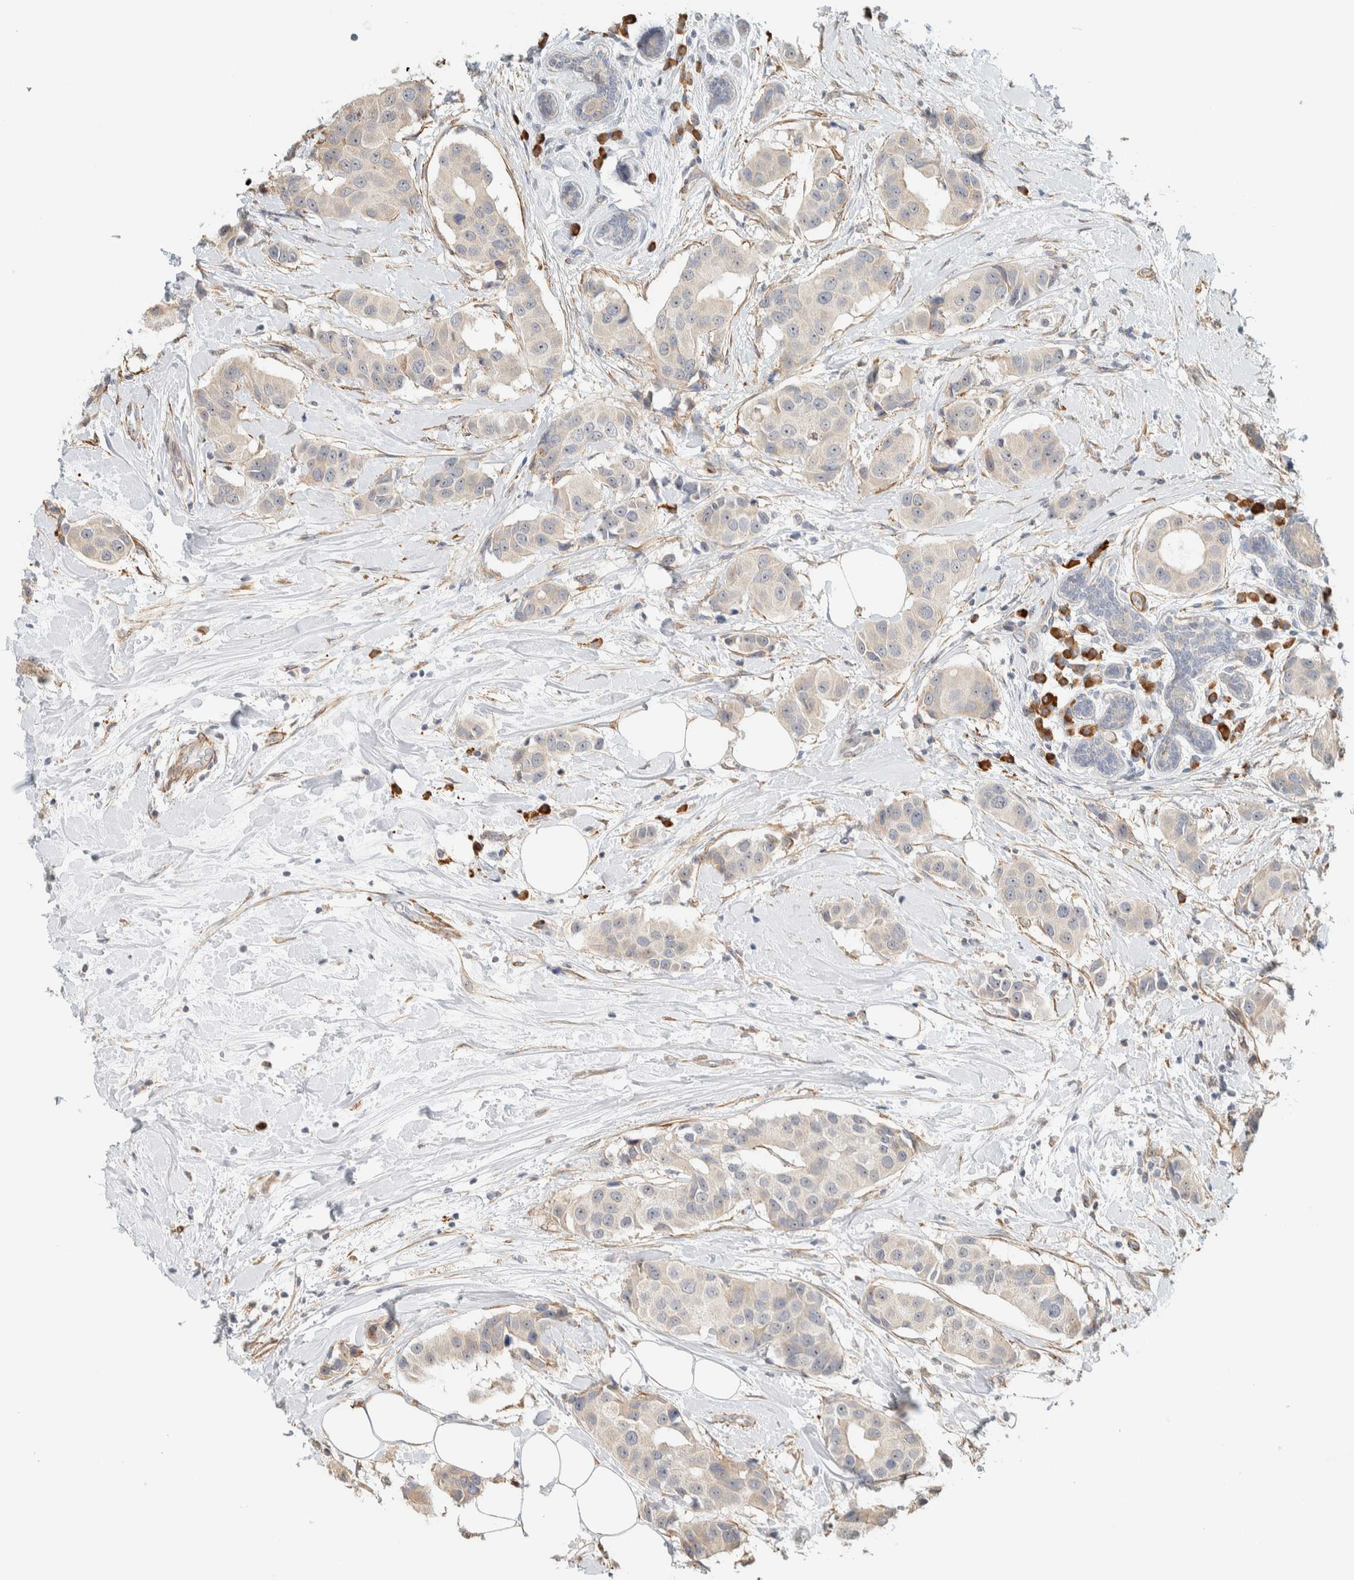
{"staining": {"intensity": "weak", "quantity": "<25%", "location": "cytoplasmic/membranous"}, "tissue": "breast cancer", "cell_type": "Tumor cells", "image_type": "cancer", "snomed": [{"axis": "morphology", "description": "Normal tissue, NOS"}, {"axis": "morphology", "description": "Duct carcinoma"}, {"axis": "topography", "description": "Breast"}], "caption": "Immunohistochemistry (IHC) image of human intraductal carcinoma (breast) stained for a protein (brown), which demonstrates no positivity in tumor cells.", "gene": "KLHL40", "patient": {"sex": "female", "age": 39}}